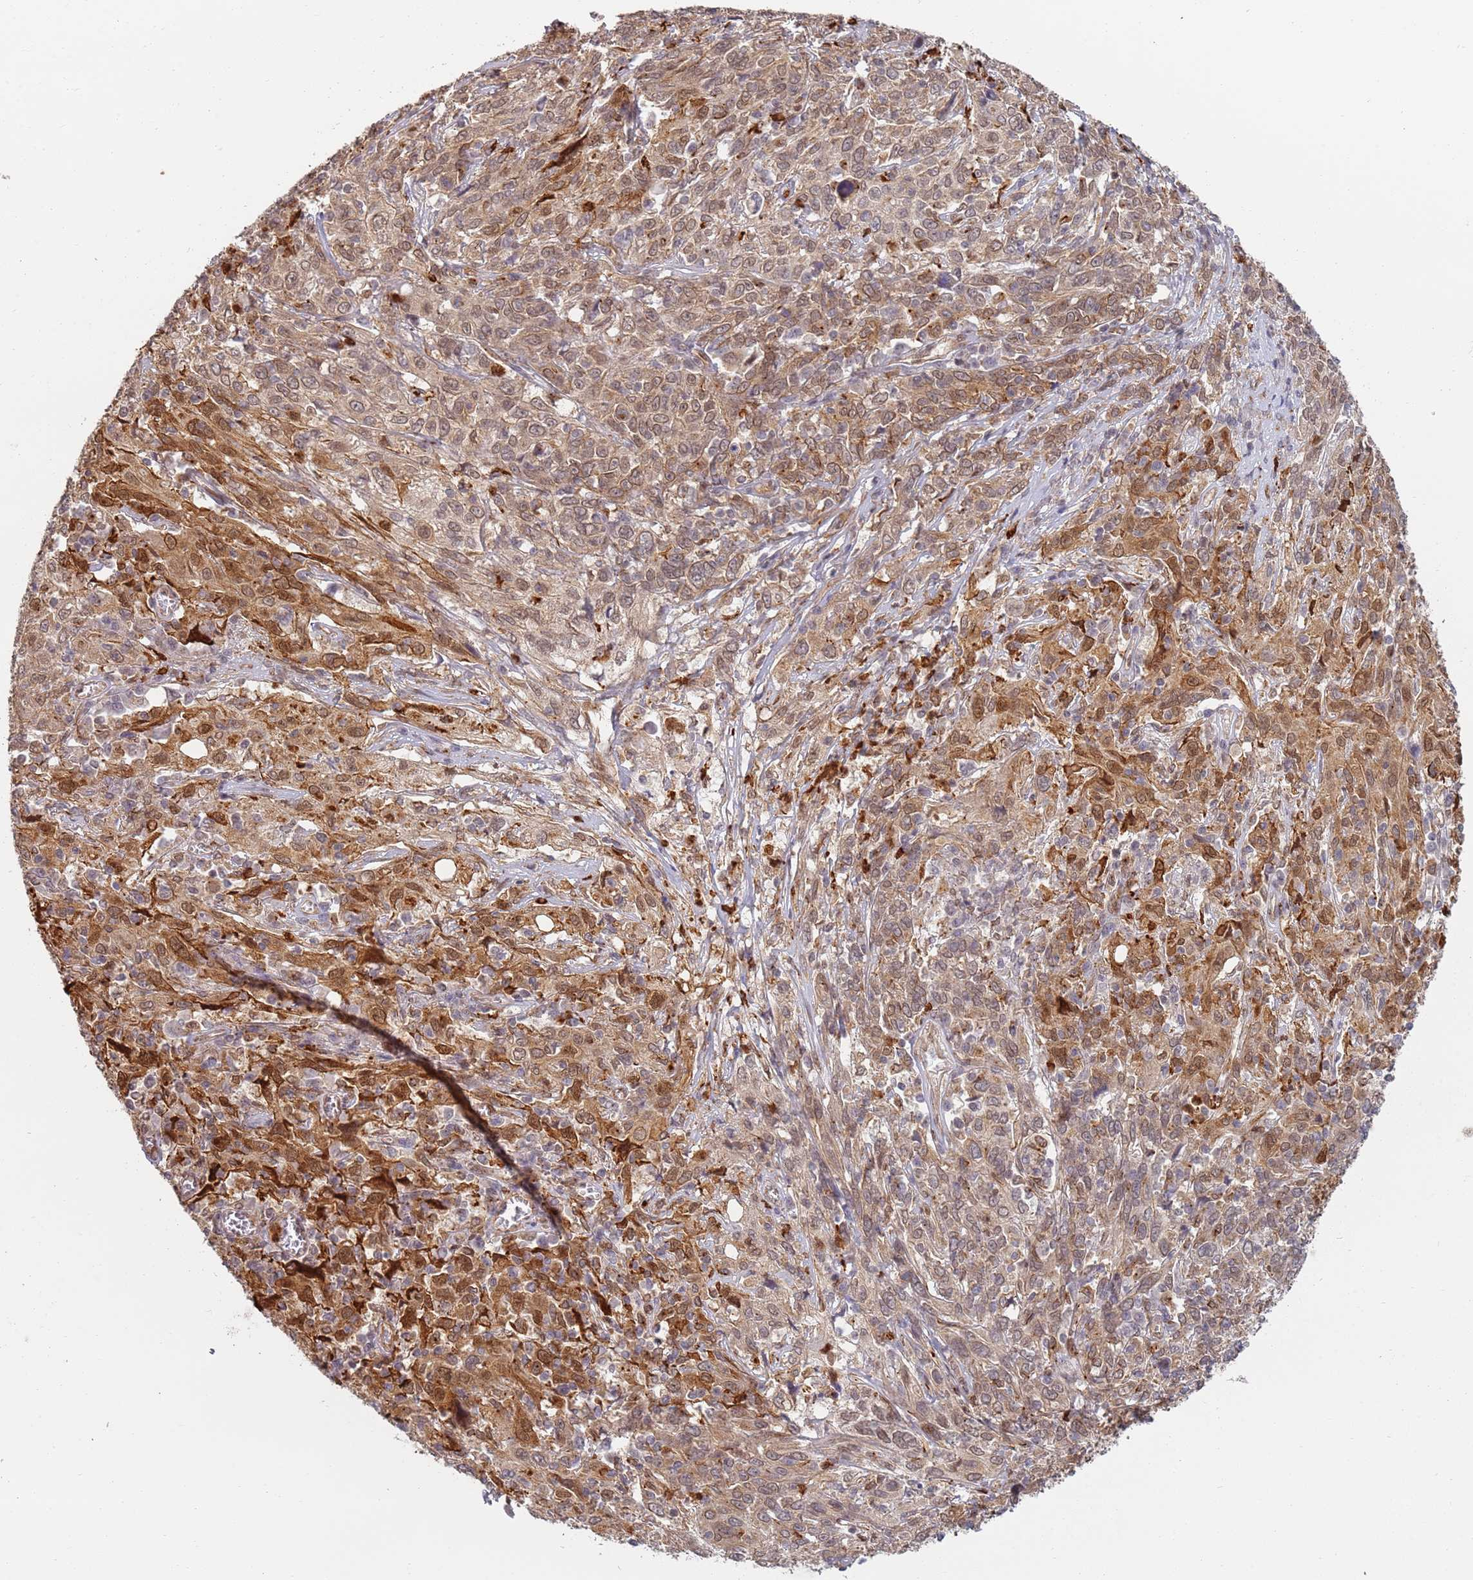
{"staining": {"intensity": "moderate", "quantity": ">75%", "location": "cytoplasmic/membranous,nuclear"}, "tissue": "cervical cancer", "cell_type": "Tumor cells", "image_type": "cancer", "snomed": [{"axis": "morphology", "description": "Squamous cell carcinoma, NOS"}, {"axis": "topography", "description": "Cervix"}], "caption": "IHC histopathology image of cervical cancer (squamous cell carcinoma) stained for a protein (brown), which demonstrates medium levels of moderate cytoplasmic/membranous and nuclear positivity in about >75% of tumor cells.", "gene": "CEP170", "patient": {"sex": "female", "age": 46}}